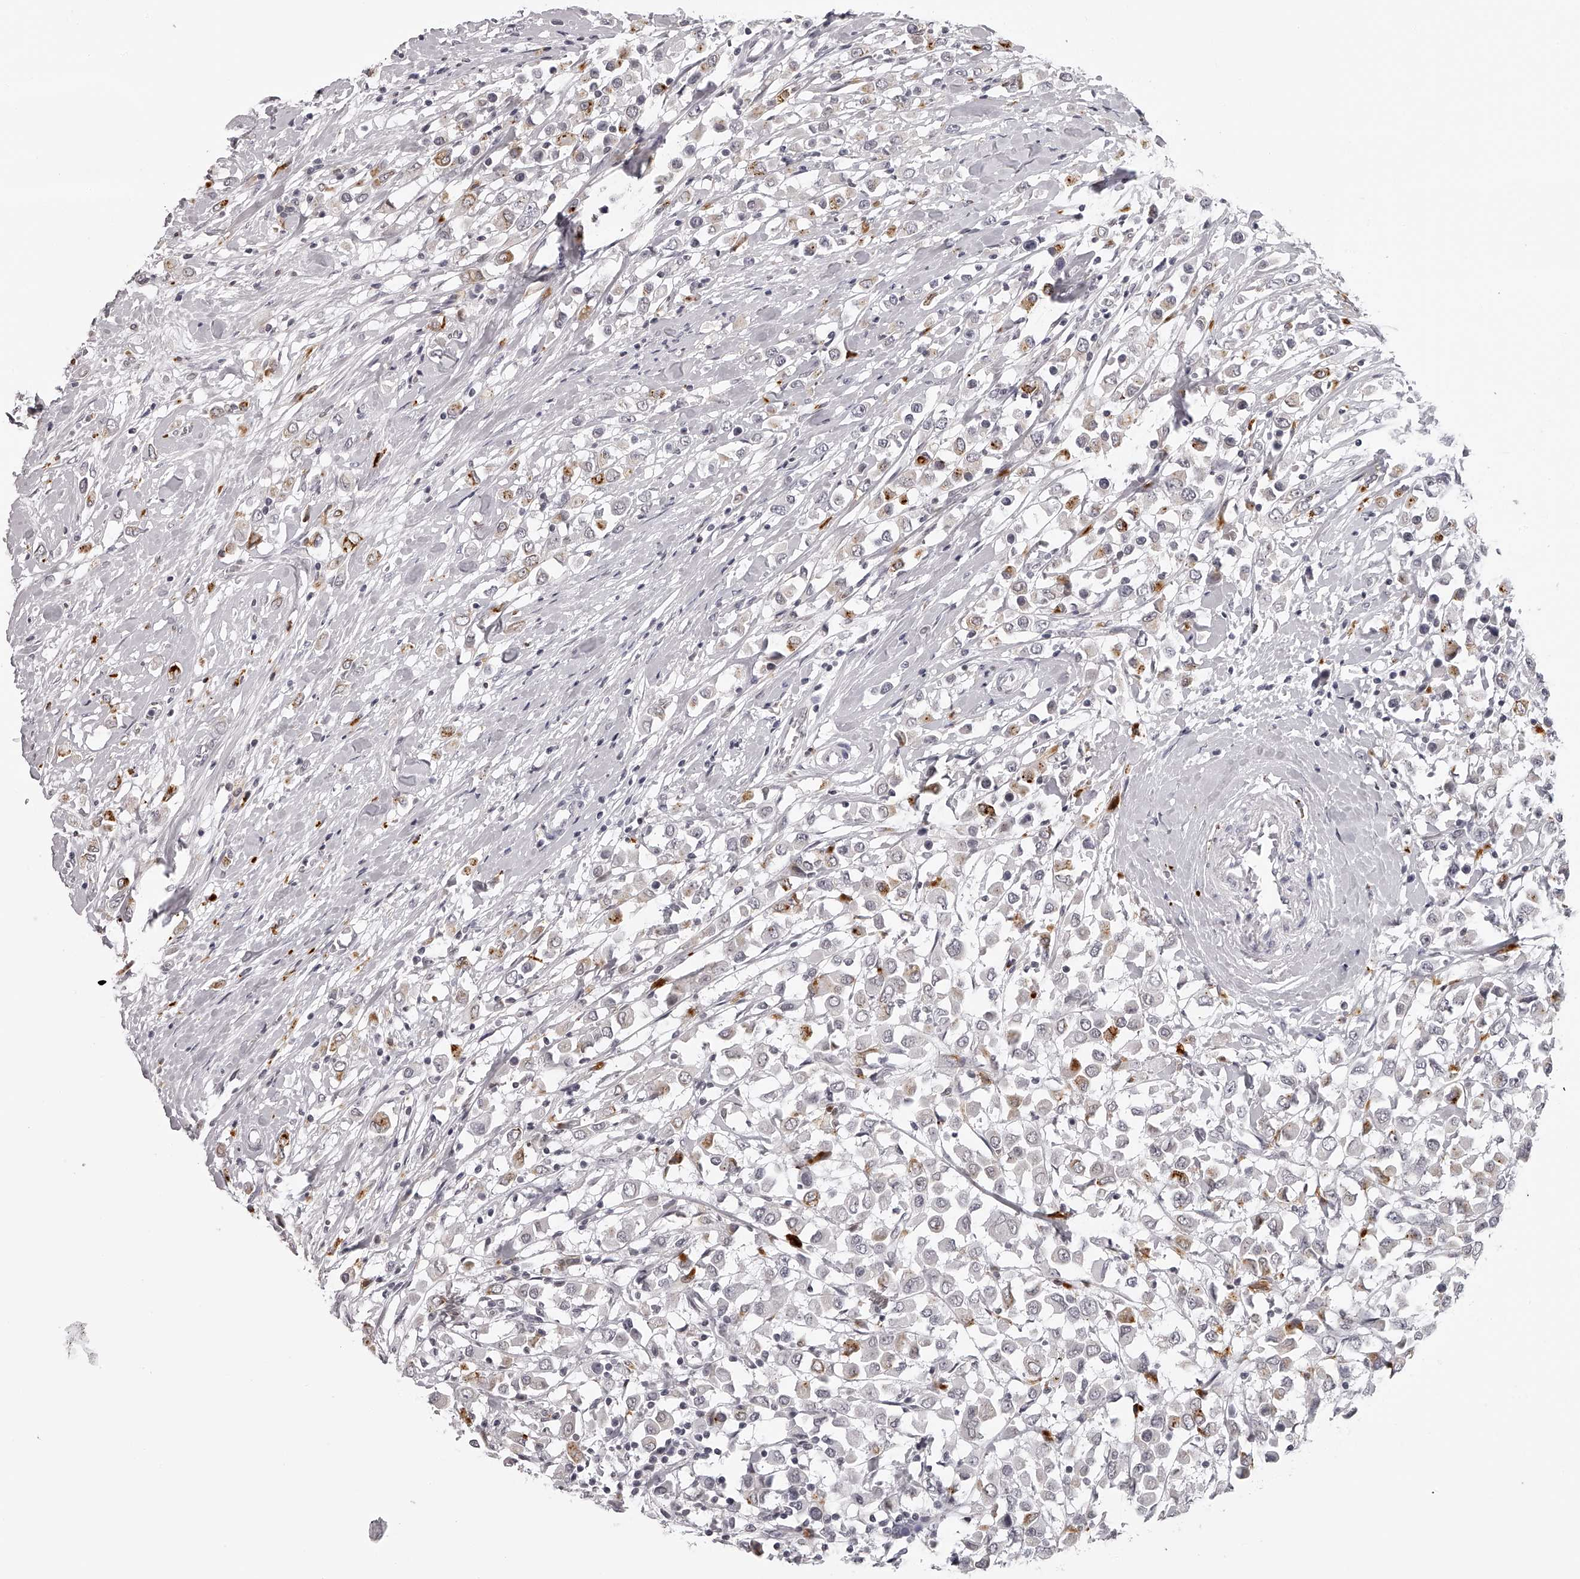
{"staining": {"intensity": "moderate", "quantity": "25%-75%", "location": "cytoplasmic/membranous"}, "tissue": "breast cancer", "cell_type": "Tumor cells", "image_type": "cancer", "snomed": [{"axis": "morphology", "description": "Duct carcinoma"}, {"axis": "topography", "description": "Breast"}], "caption": "Breast cancer tissue displays moderate cytoplasmic/membranous staining in approximately 25%-75% of tumor cells, visualized by immunohistochemistry.", "gene": "RNF220", "patient": {"sex": "female", "age": 61}}